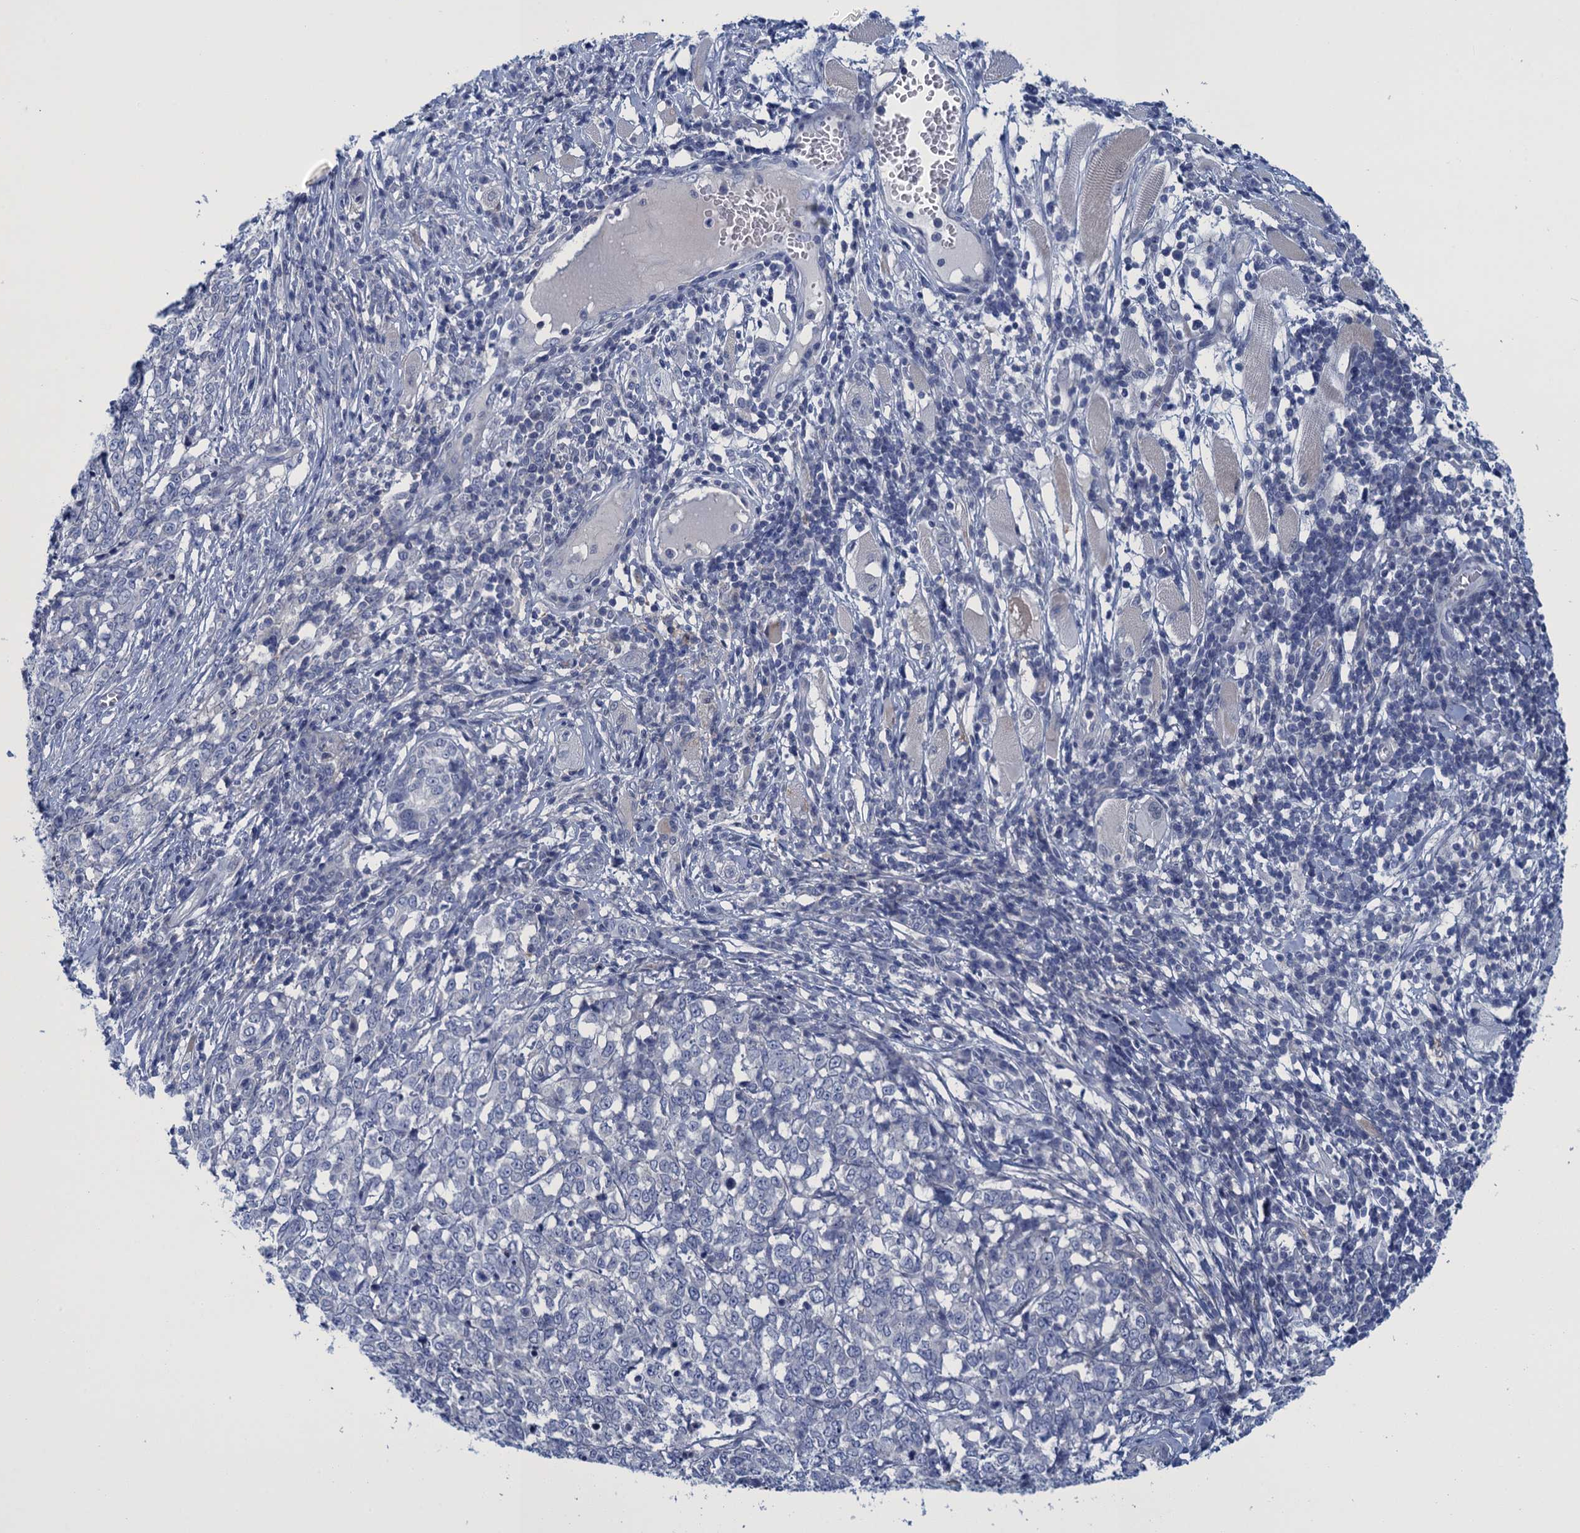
{"staining": {"intensity": "negative", "quantity": "none", "location": "none"}, "tissue": "melanoma", "cell_type": "Tumor cells", "image_type": "cancer", "snomed": [{"axis": "morphology", "description": "Malignant melanoma, NOS"}, {"axis": "topography", "description": "Skin"}], "caption": "DAB immunohistochemical staining of human malignant melanoma shows no significant positivity in tumor cells.", "gene": "SCEL", "patient": {"sex": "female", "age": 72}}